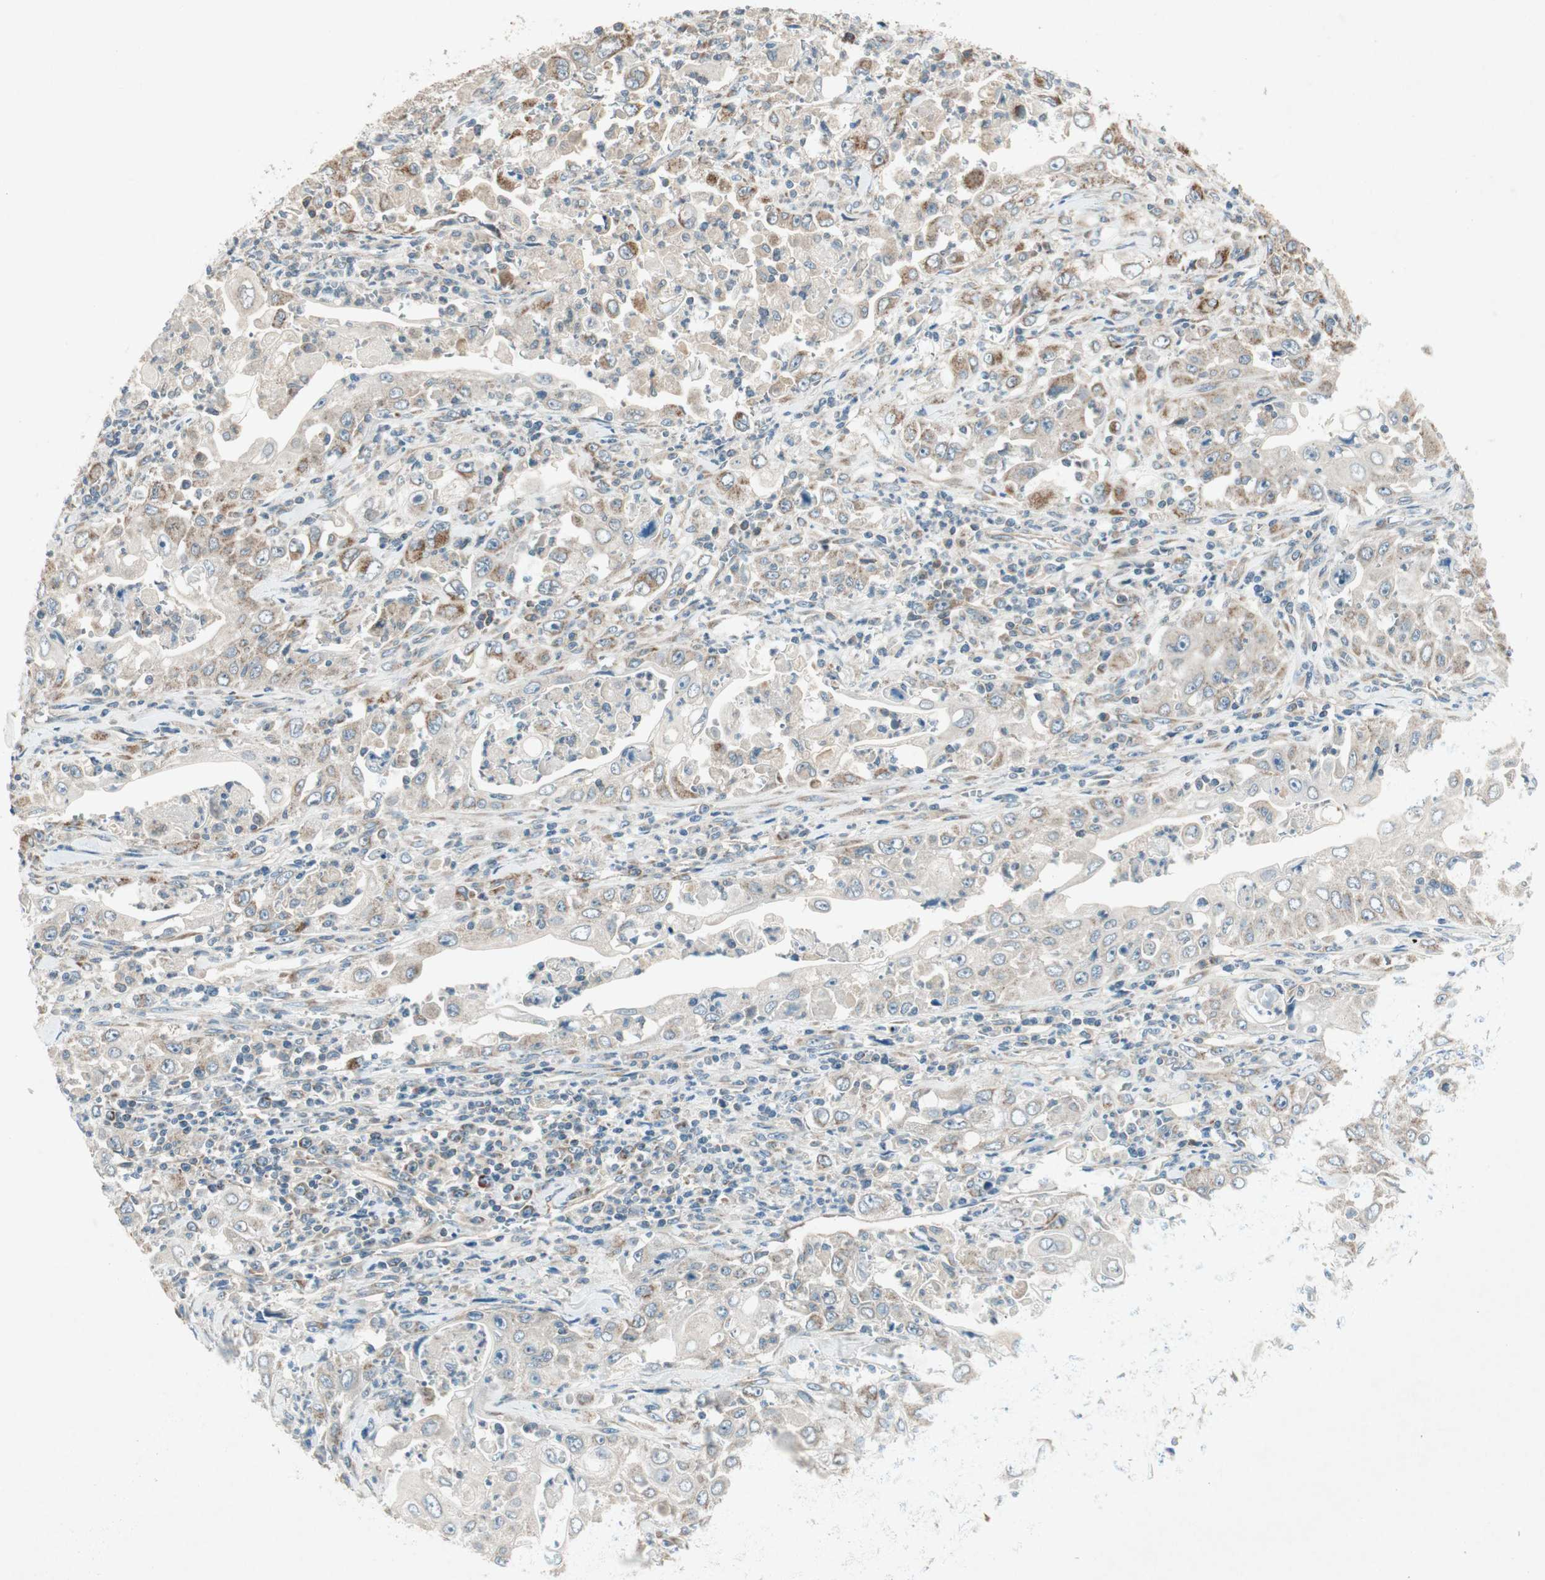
{"staining": {"intensity": "weak", "quantity": ">75%", "location": "cytoplasmic/membranous"}, "tissue": "pancreatic cancer", "cell_type": "Tumor cells", "image_type": "cancer", "snomed": [{"axis": "morphology", "description": "Adenocarcinoma, NOS"}, {"axis": "topography", "description": "Pancreas"}], "caption": "IHC (DAB) staining of human pancreatic cancer (adenocarcinoma) demonstrates weak cytoplasmic/membranous protein expression in about >75% of tumor cells. The protein is stained brown, and the nuclei are stained in blue (DAB IHC with brightfield microscopy, high magnification).", "gene": "CHADL", "patient": {"sex": "male", "age": 70}}